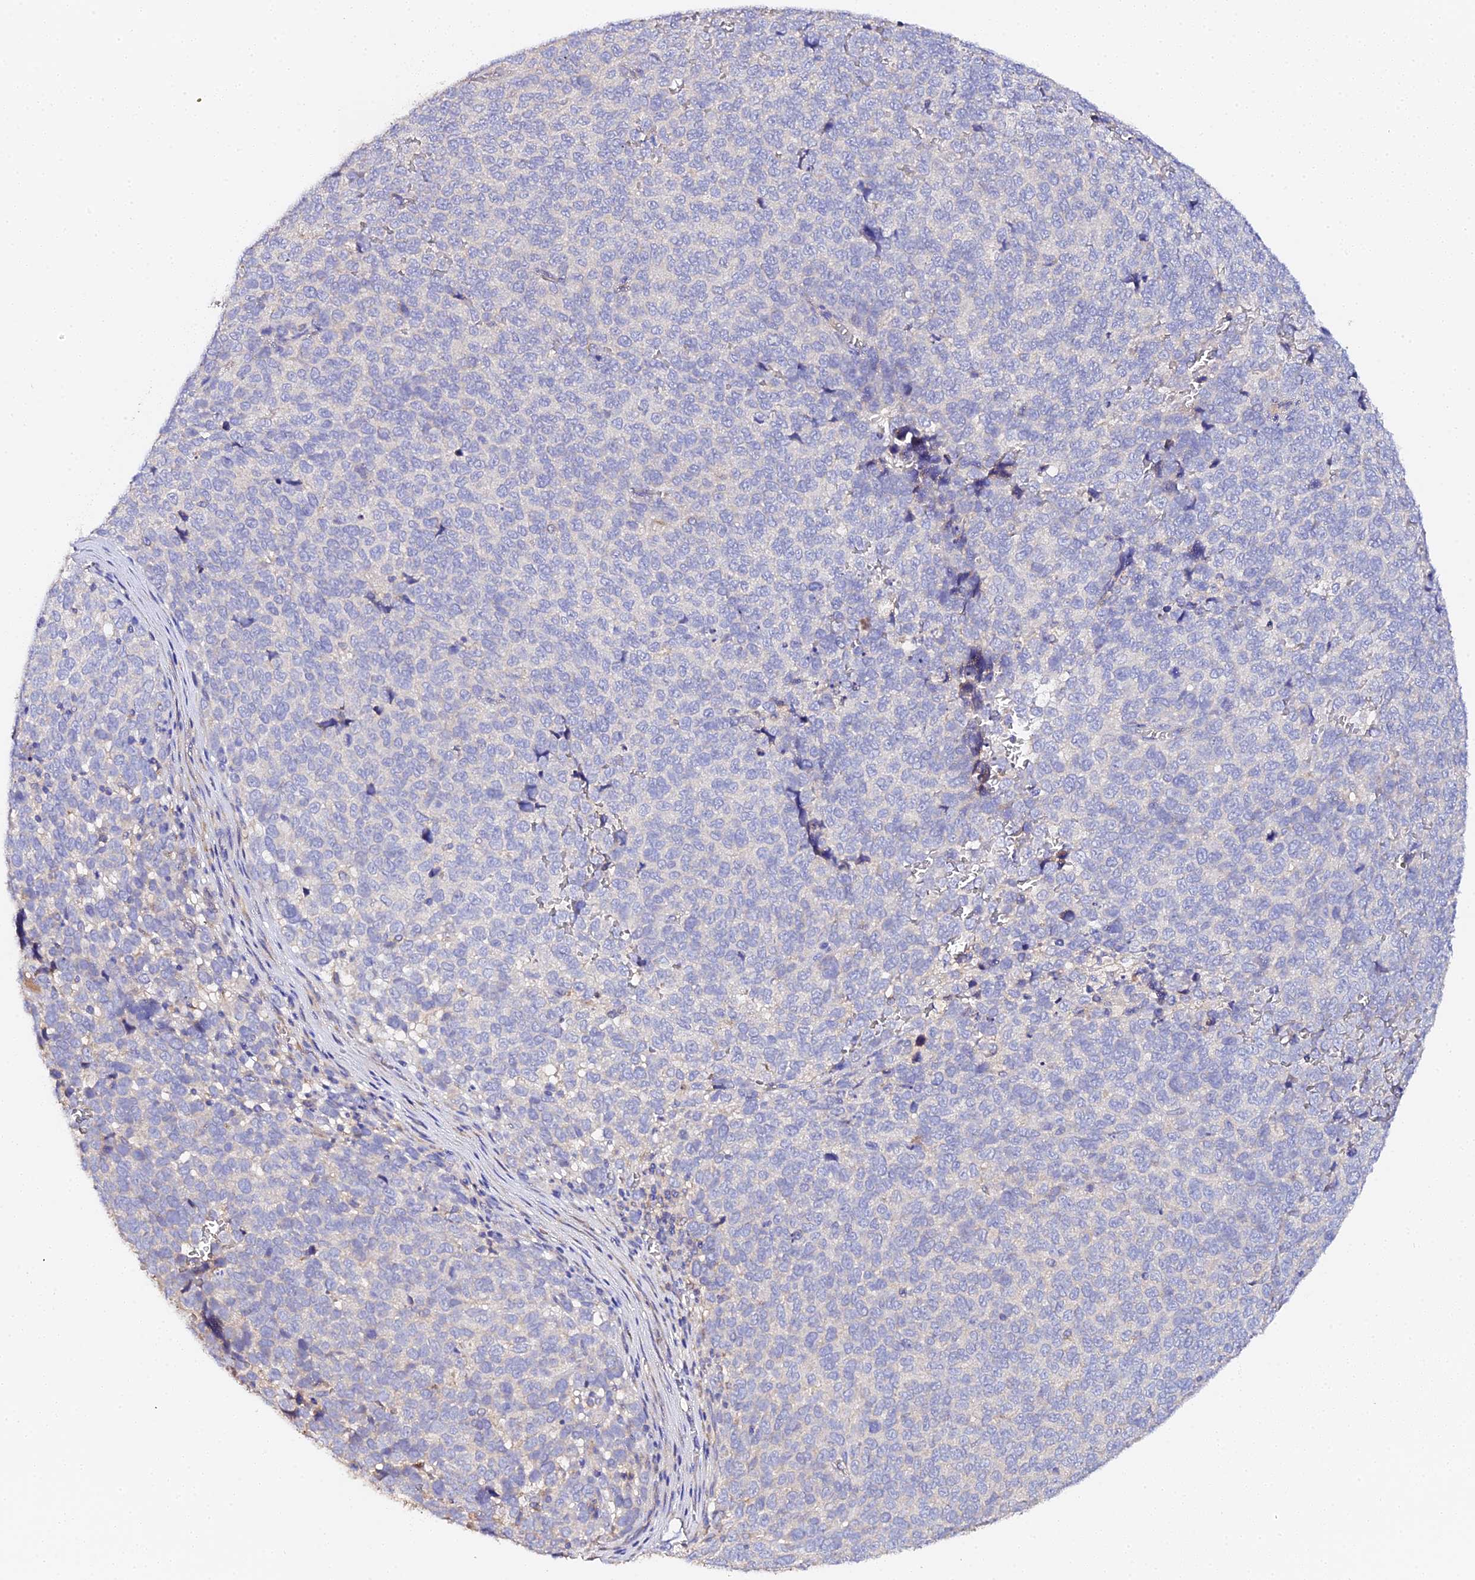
{"staining": {"intensity": "negative", "quantity": "none", "location": "none"}, "tissue": "melanoma", "cell_type": "Tumor cells", "image_type": "cancer", "snomed": [{"axis": "morphology", "description": "Malignant melanoma, NOS"}, {"axis": "topography", "description": "Nose, NOS"}], "caption": "High magnification brightfield microscopy of malignant melanoma stained with DAB (brown) and counterstained with hematoxylin (blue): tumor cells show no significant expression.", "gene": "SCX", "patient": {"sex": "female", "age": 48}}